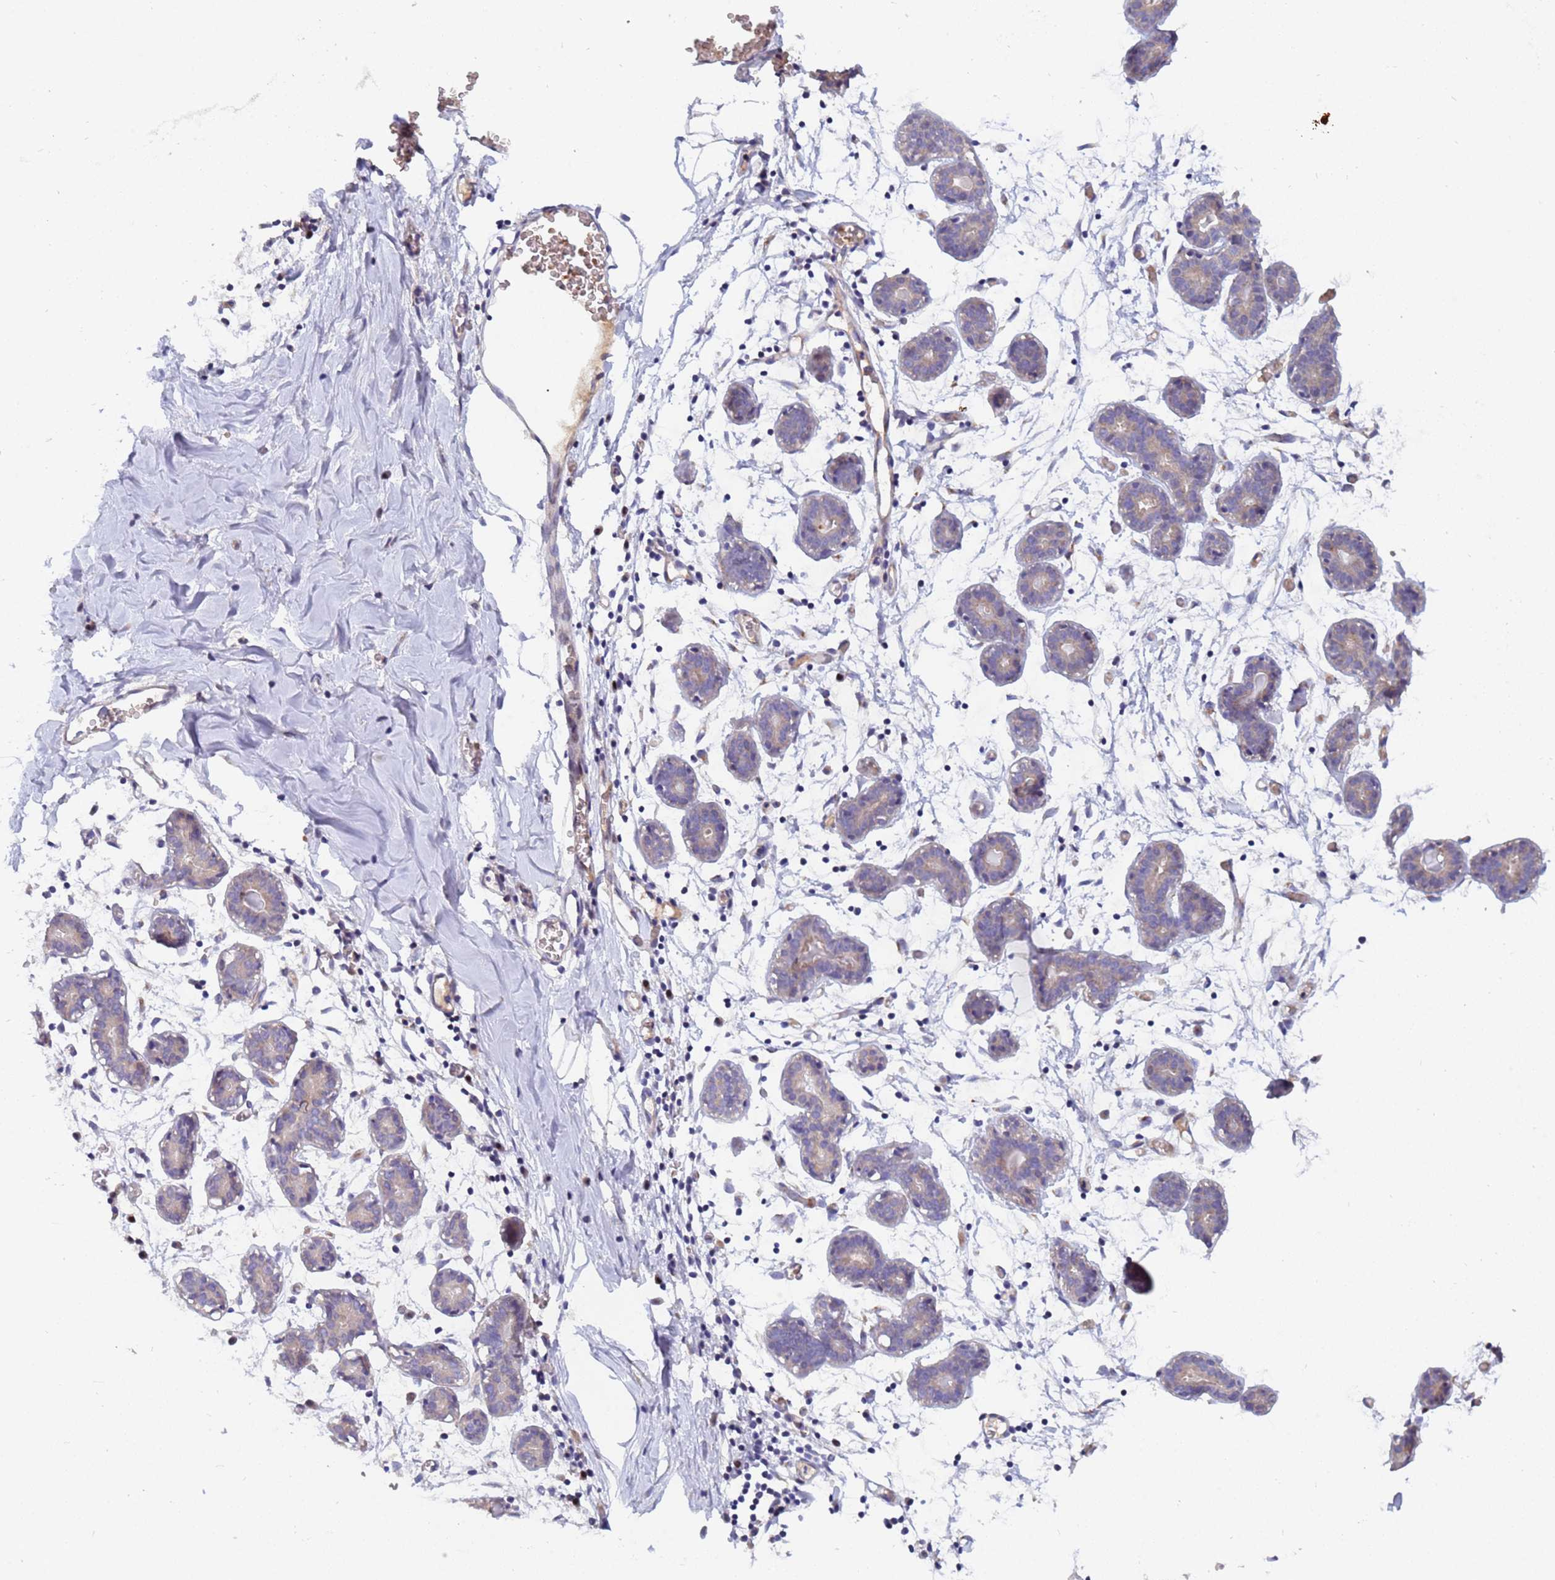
{"staining": {"intensity": "negative", "quantity": "none", "location": "none"}, "tissue": "breast", "cell_type": "Adipocytes", "image_type": "normal", "snomed": [{"axis": "morphology", "description": "Normal tissue, NOS"}, {"axis": "topography", "description": "Breast"}], "caption": "A histopathology image of breast stained for a protein exhibits no brown staining in adipocytes. The staining was performed using DAB (3,3'-diaminobenzidine) to visualize the protein expression in brown, while the nuclei were stained in blue with hematoxylin (Magnification: 20x).", "gene": "IHO1", "patient": {"sex": "female", "age": 27}}